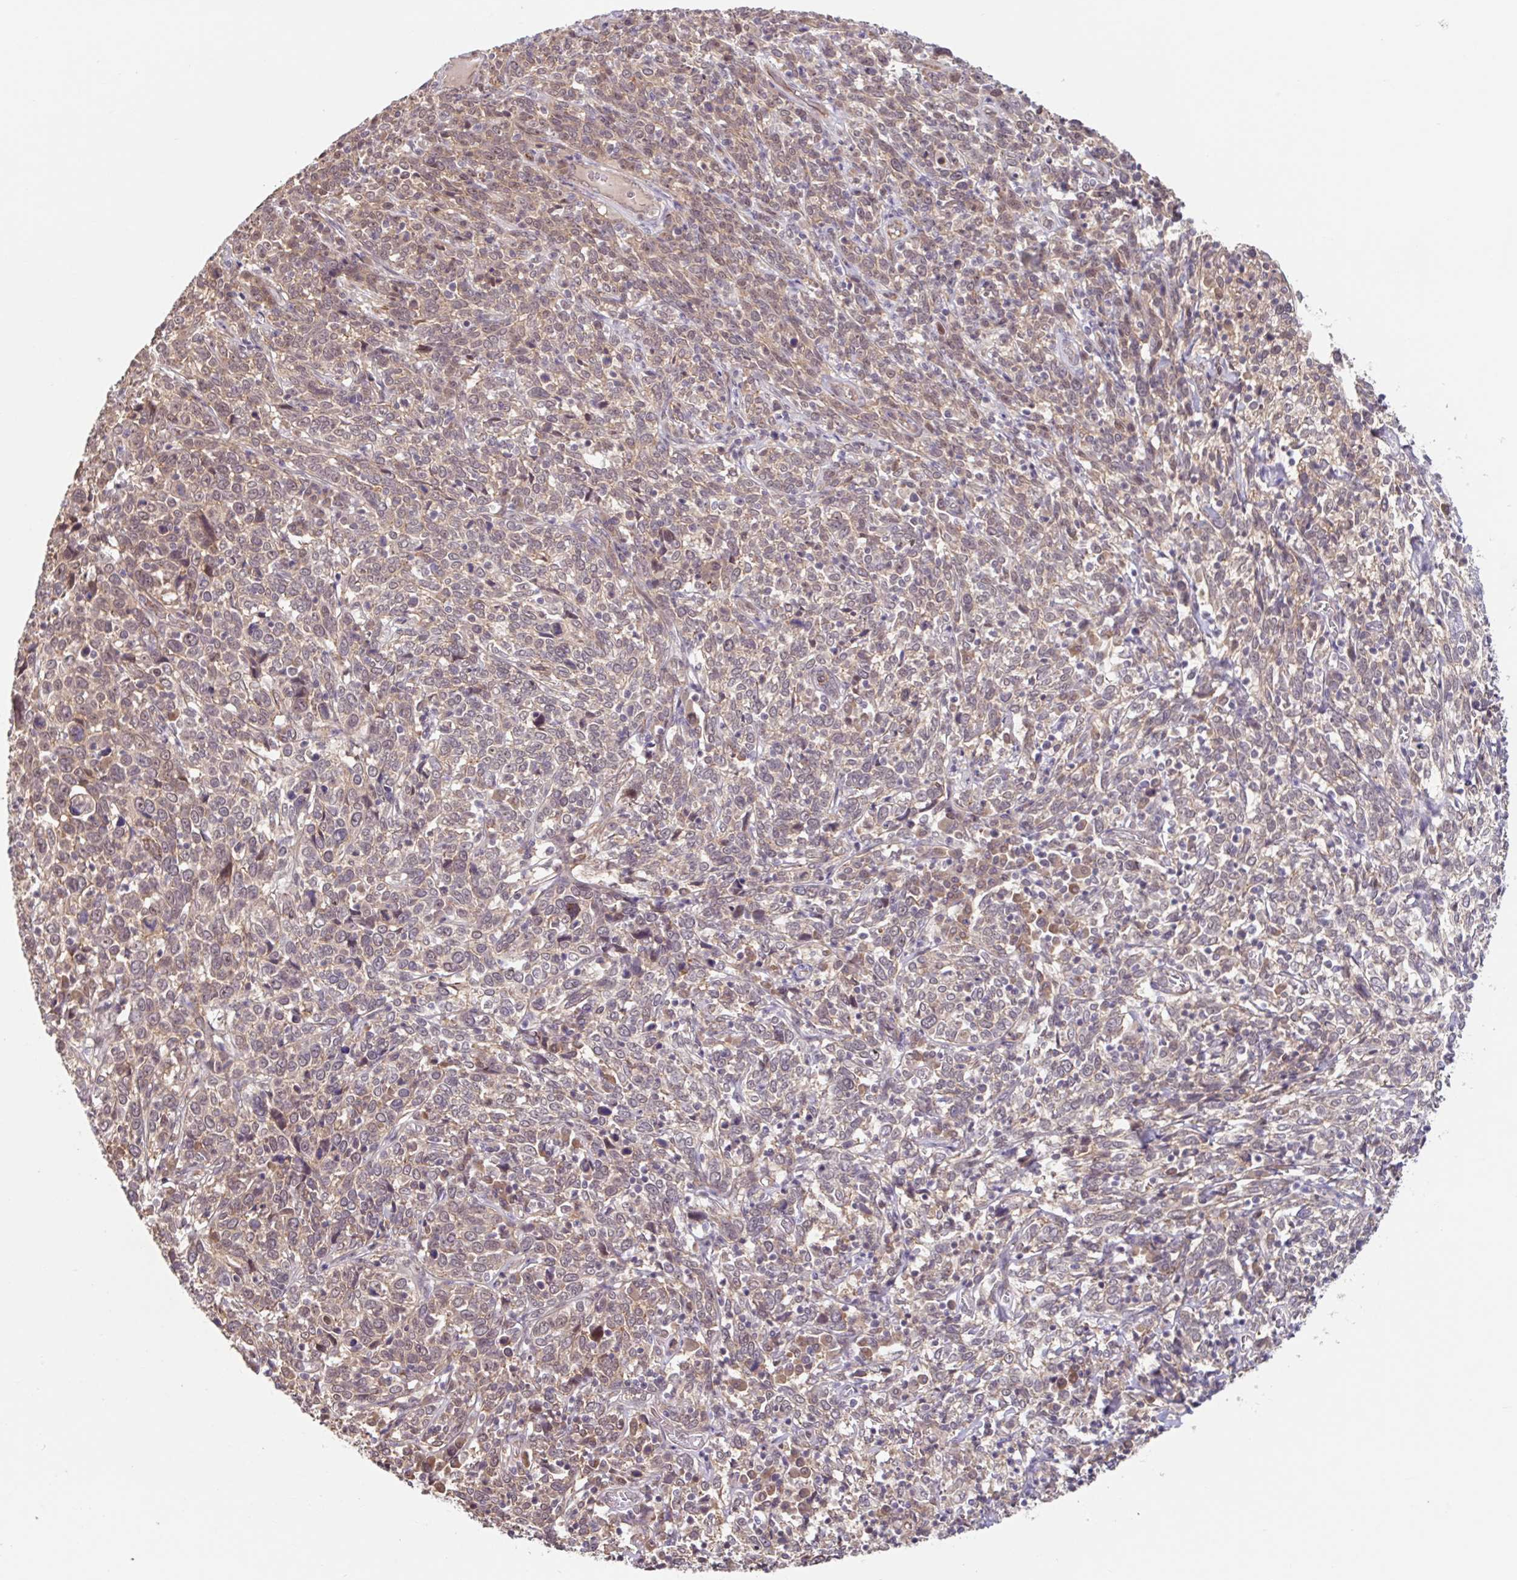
{"staining": {"intensity": "weak", "quantity": "25%-75%", "location": "cytoplasmic/membranous"}, "tissue": "cervical cancer", "cell_type": "Tumor cells", "image_type": "cancer", "snomed": [{"axis": "morphology", "description": "Squamous cell carcinoma, NOS"}, {"axis": "topography", "description": "Cervix"}], "caption": "Immunohistochemistry of human squamous cell carcinoma (cervical) reveals low levels of weak cytoplasmic/membranous staining in approximately 25%-75% of tumor cells.", "gene": "STYXL1", "patient": {"sex": "female", "age": 46}}